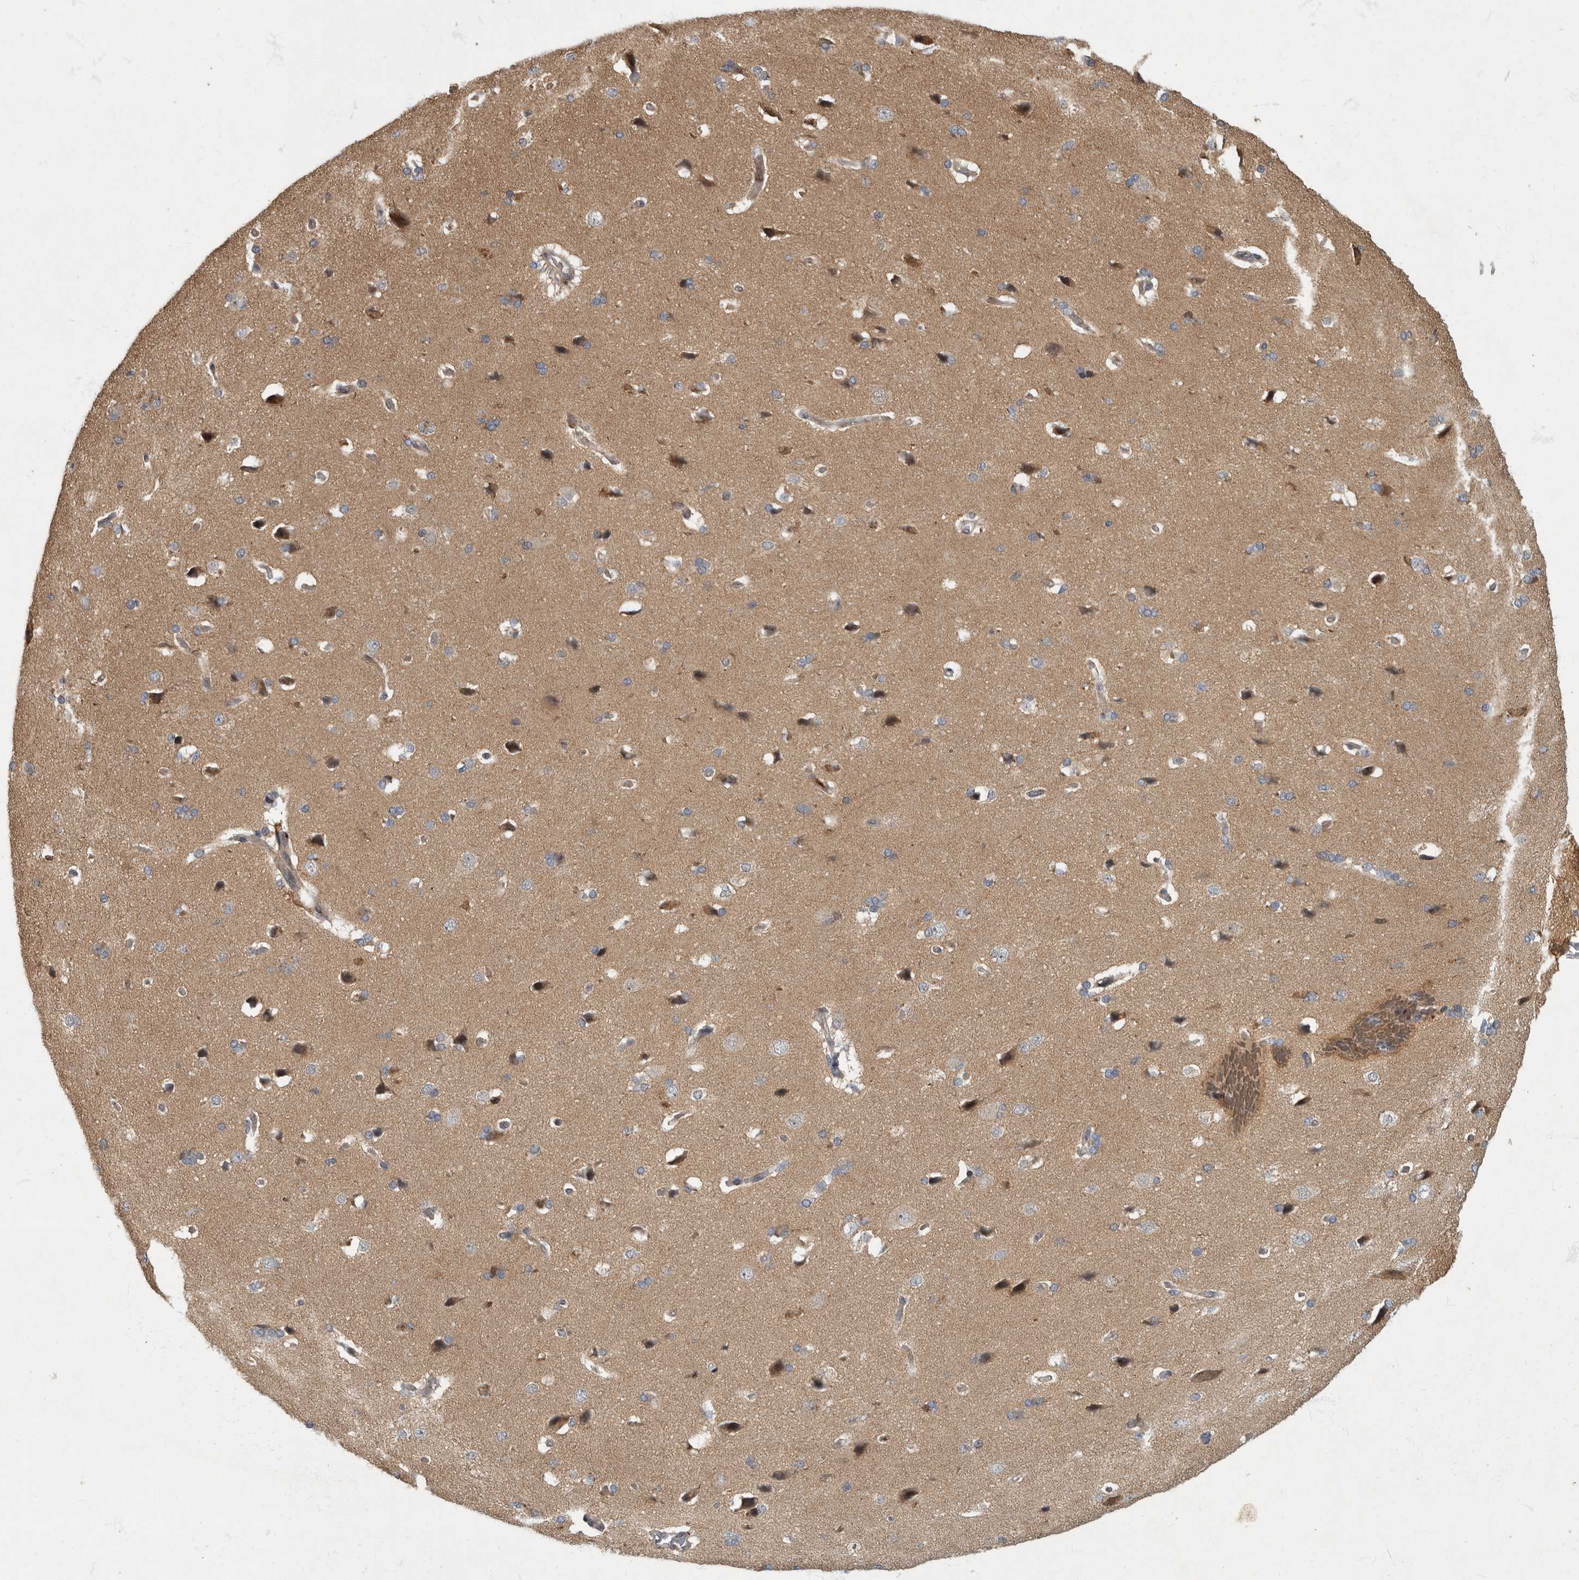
{"staining": {"intensity": "weak", "quantity": "<25%", "location": "cytoplasmic/membranous"}, "tissue": "cerebral cortex", "cell_type": "Endothelial cells", "image_type": "normal", "snomed": [{"axis": "morphology", "description": "Normal tissue, NOS"}, {"axis": "topography", "description": "Cerebral cortex"}], "caption": "Human cerebral cortex stained for a protein using IHC reveals no expression in endothelial cells.", "gene": "IQCK", "patient": {"sex": "male", "age": 62}}